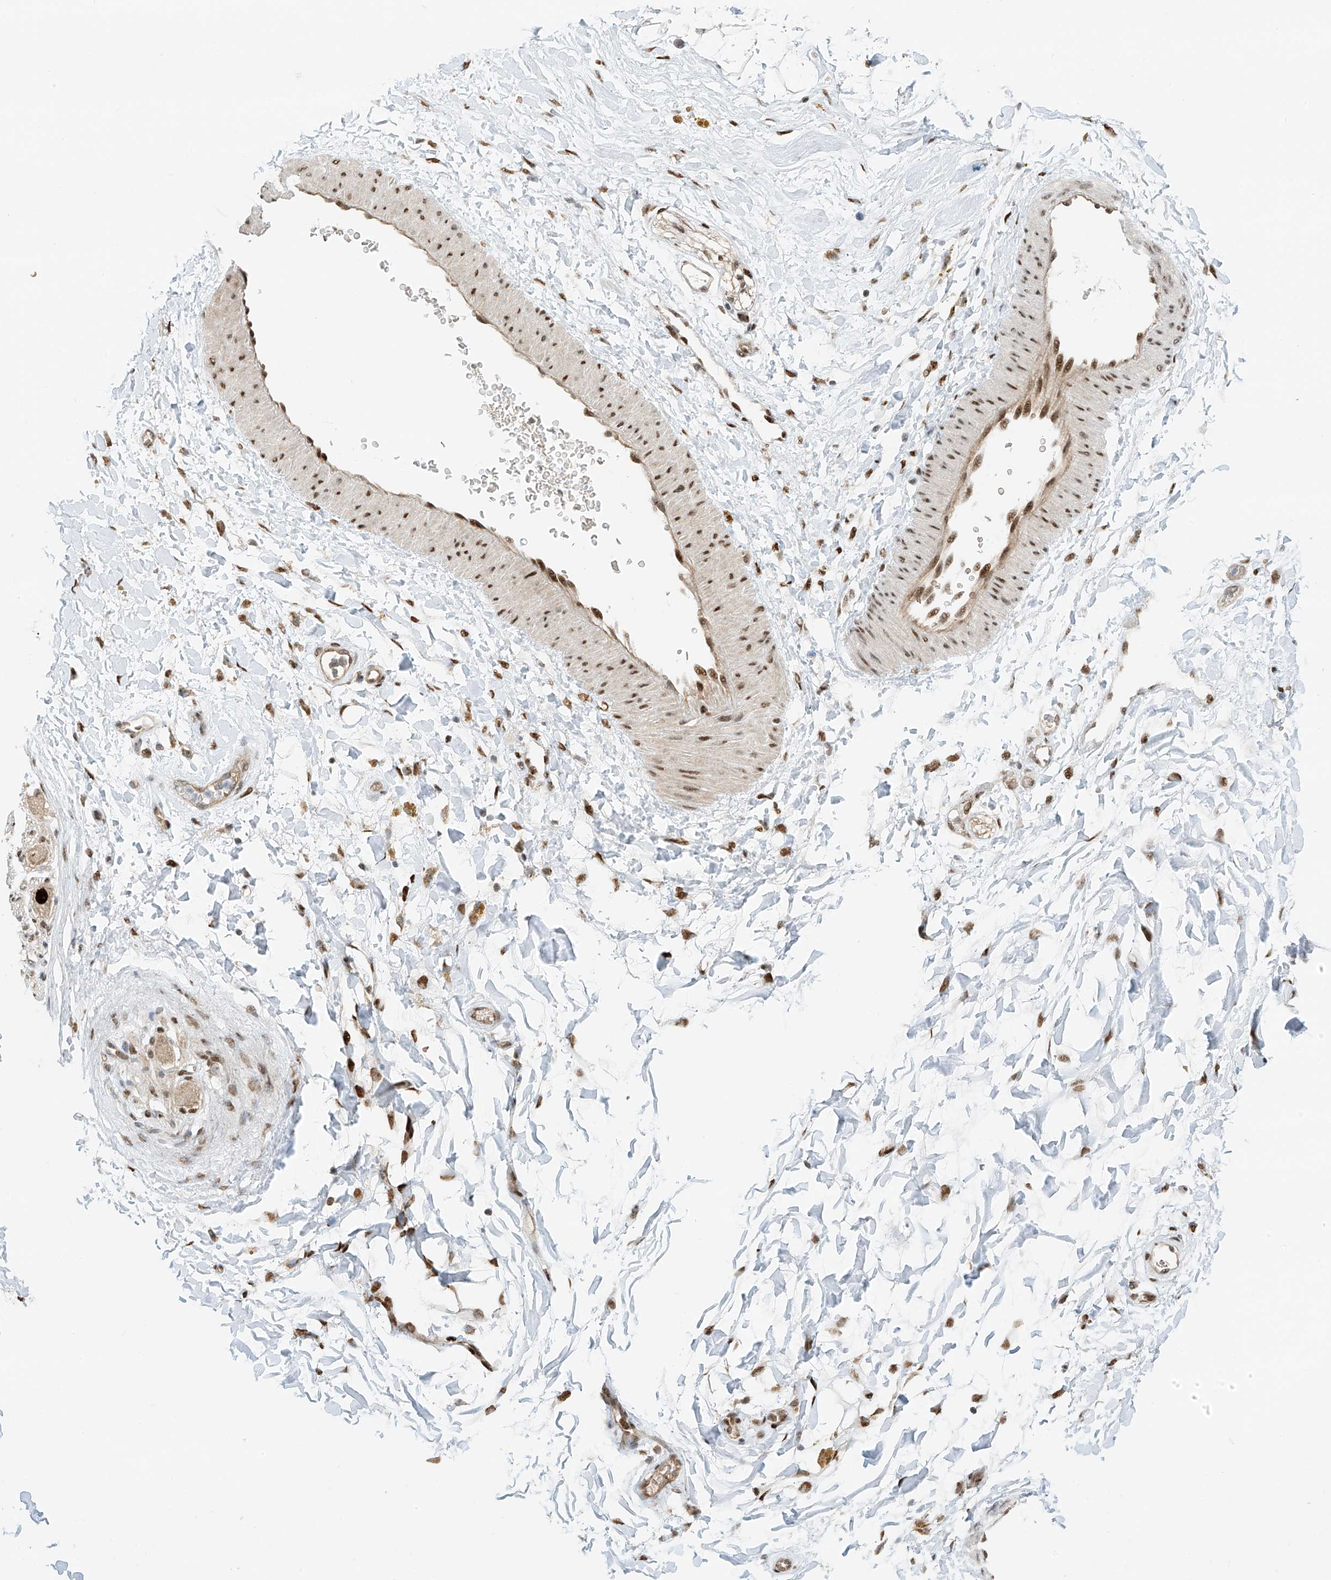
{"staining": {"intensity": "negative", "quantity": "none", "location": "none"}, "tissue": "adipose tissue", "cell_type": "Adipocytes", "image_type": "normal", "snomed": [{"axis": "morphology", "description": "Normal tissue, NOS"}, {"axis": "topography", "description": "Kidney"}, {"axis": "topography", "description": "Peripheral nerve tissue"}], "caption": "This image is of normal adipose tissue stained with immunohistochemistry (IHC) to label a protein in brown with the nuclei are counter-stained blue. There is no staining in adipocytes. The staining is performed using DAB (3,3'-diaminobenzidine) brown chromogen with nuclei counter-stained in using hematoxylin.", "gene": "ZNF514", "patient": {"sex": "male", "age": 7}}